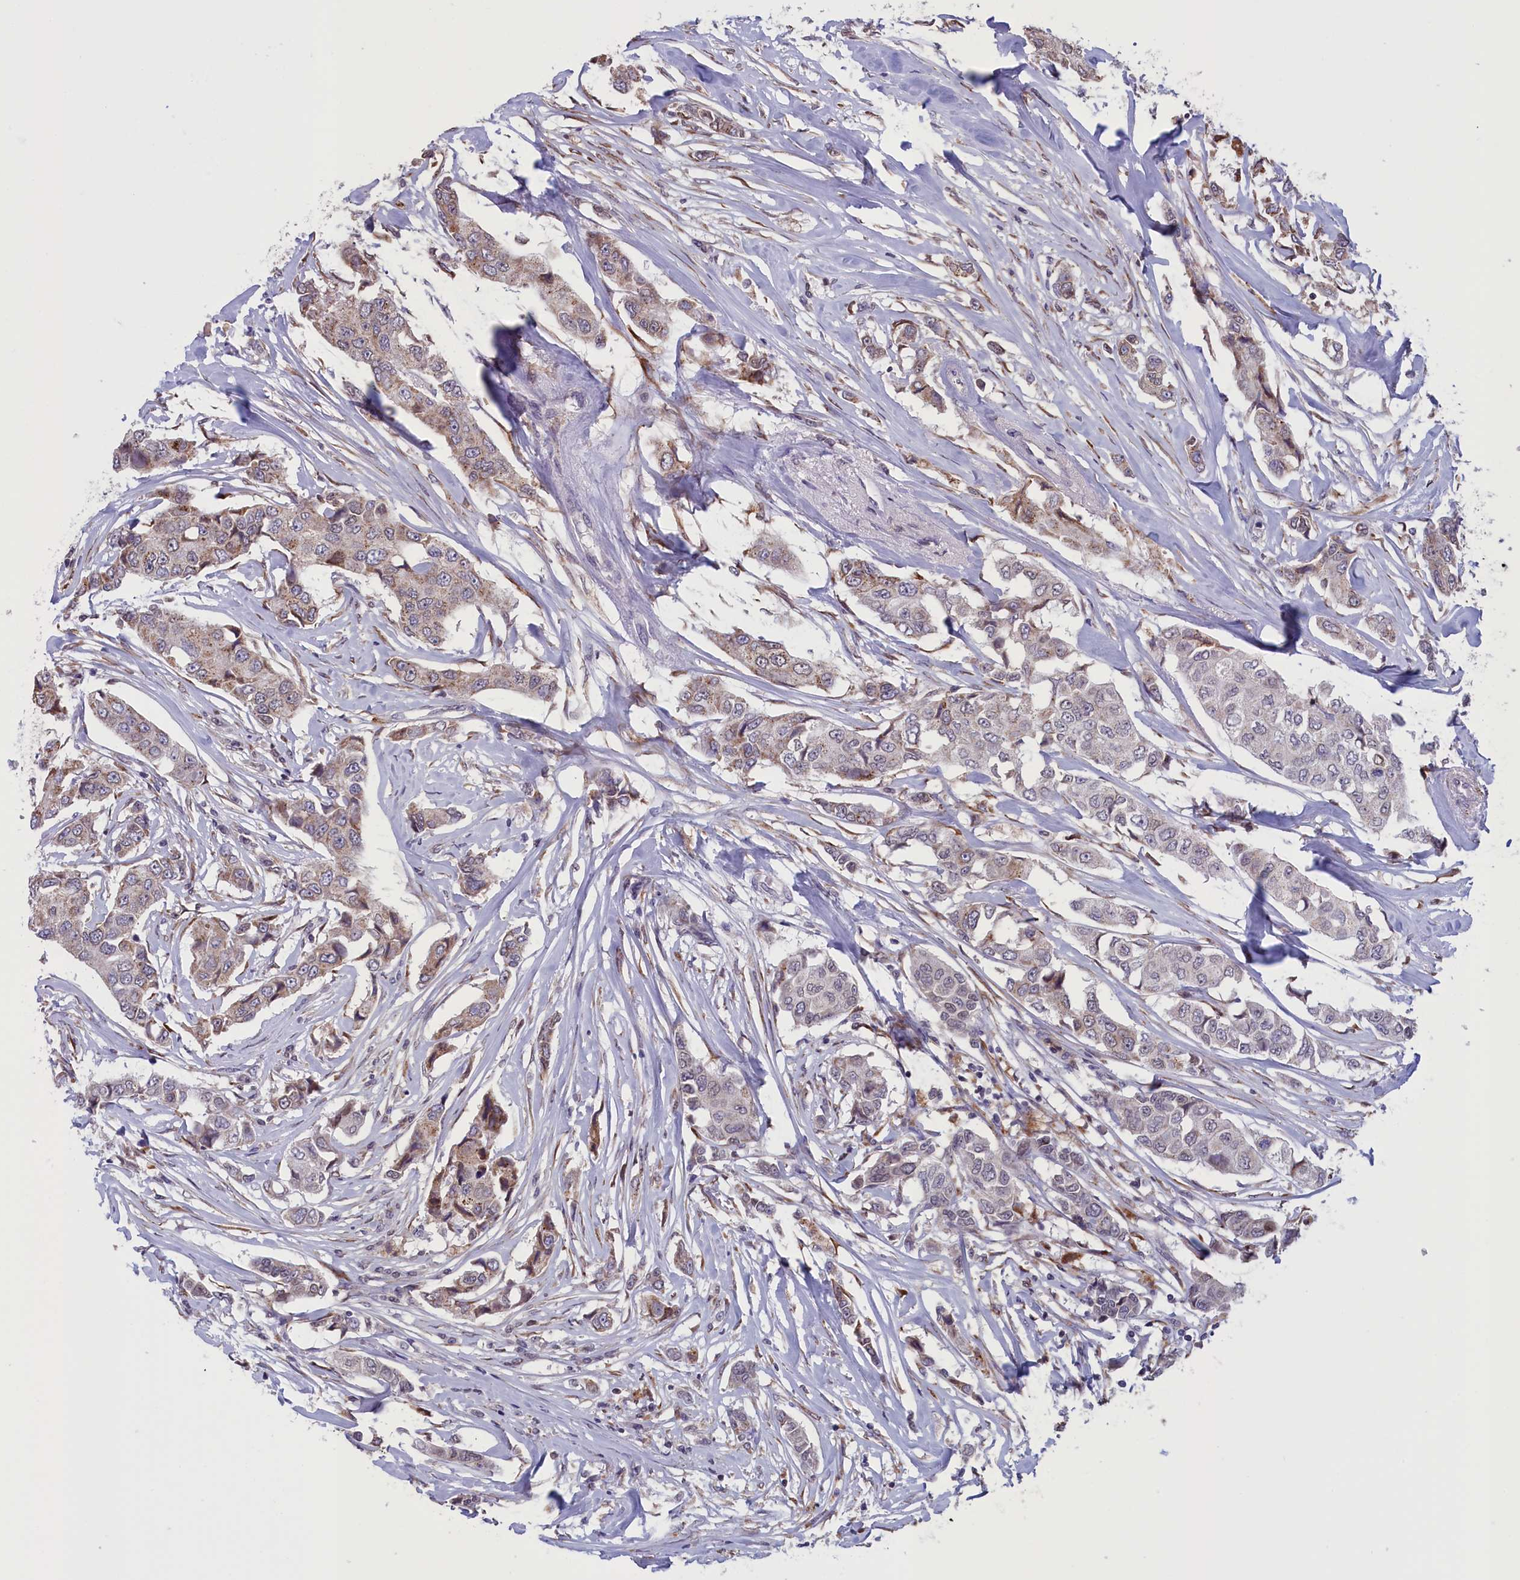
{"staining": {"intensity": "weak", "quantity": "25%-75%", "location": "cytoplasmic/membranous"}, "tissue": "breast cancer", "cell_type": "Tumor cells", "image_type": "cancer", "snomed": [{"axis": "morphology", "description": "Duct carcinoma"}, {"axis": "topography", "description": "Breast"}], "caption": "High-magnification brightfield microscopy of breast cancer stained with DAB (brown) and counterstained with hematoxylin (blue). tumor cells exhibit weak cytoplasmic/membranous expression is appreciated in about25%-75% of cells. The staining was performed using DAB (3,3'-diaminobenzidine), with brown indicating positive protein expression. Nuclei are stained blue with hematoxylin.", "gene": "PARS2", "patient": {"sex": "female", "age": 80}}